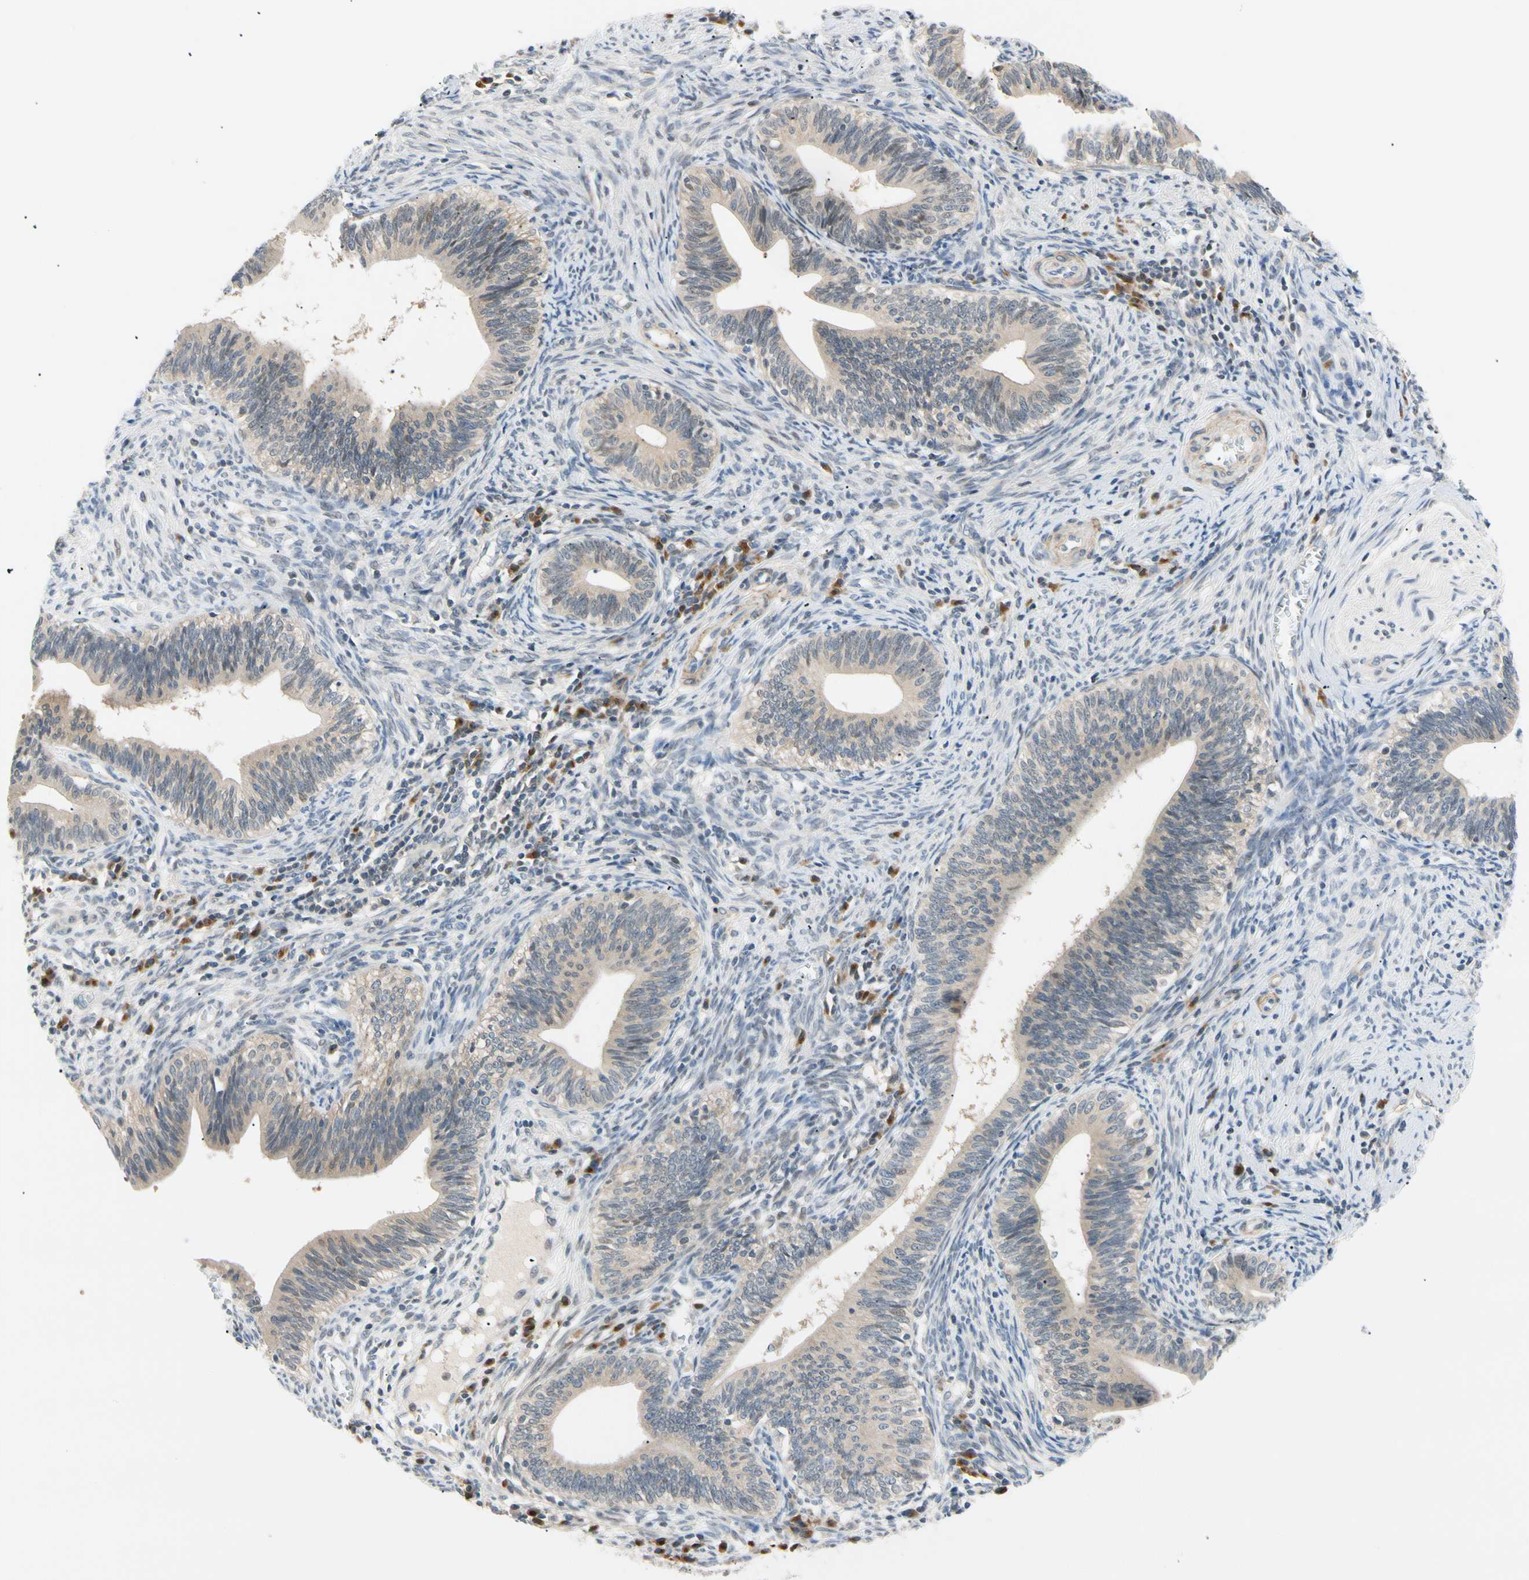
{"staining": {"intensity": "weak", "quantity": "25%-75%", "location": "cytoplasmic/membranous"}, "tissue": "cervical cancer", "cell_type": "Tumor cells", "image_type": "cancer", "snomed": [{"axis": "morphology", "description": "Adenocarcinoma, NOS"}, {"axis": "topography", "description": "Cervix"}], "caption": "Immunohistochemistry (IHC) (DAB) staining of cervical cancer (adenocarcinoma) displays weak cytoplasmic/membranous protein staining in about 25%-75% of tumor cells.", "gene": "SEC23B", "patient": {"sex": "female", "age": 44}}